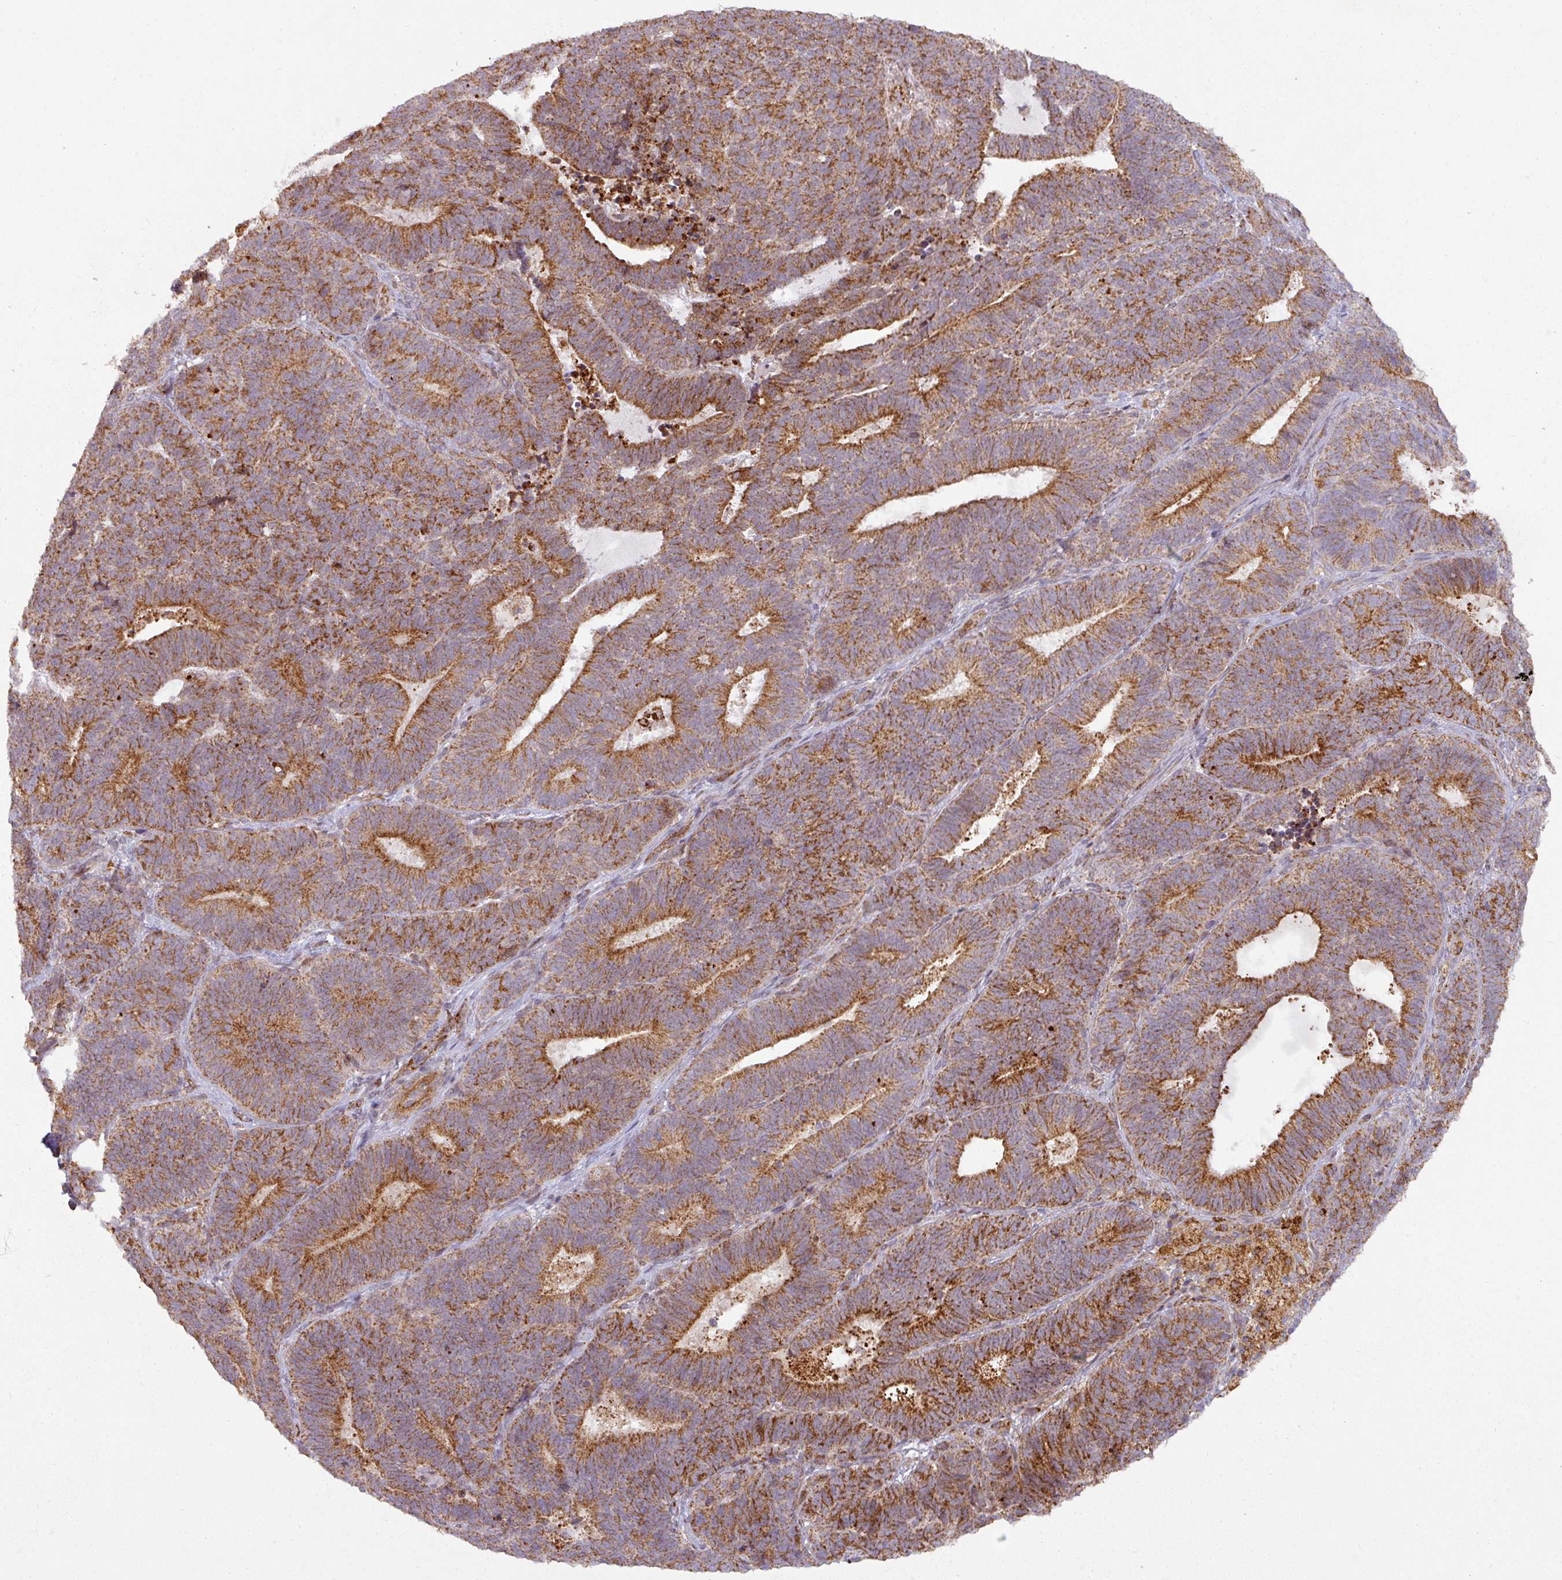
{"staining": {"intensity": "strong", "quantity": ">75%", "location": "cytoplasmic/membranous"}, "tissue": "endometrial cancer", "cell_type": "Tumor cells", "image_type": "cancer", "snomed": [{"axis": "morphology", "description": "Adenocarcinoma, NOS"}, {"axis": "topography", "description": "Endometrium"}], "caption": "Immunohistochemical staining of human adenocarcinoma (endometrial) reveals high levels of strong cytoplasmic/membranous protein positivity in approximately >75% of tumor cells. Using DAB (3,3'-diaminobenzidine) (brown) and hematoxylin (blue) stains, captured at high magnification using brightfield microscopy.", "gene": "GPD2", "patient": {"sex": "female", "age": 70}}